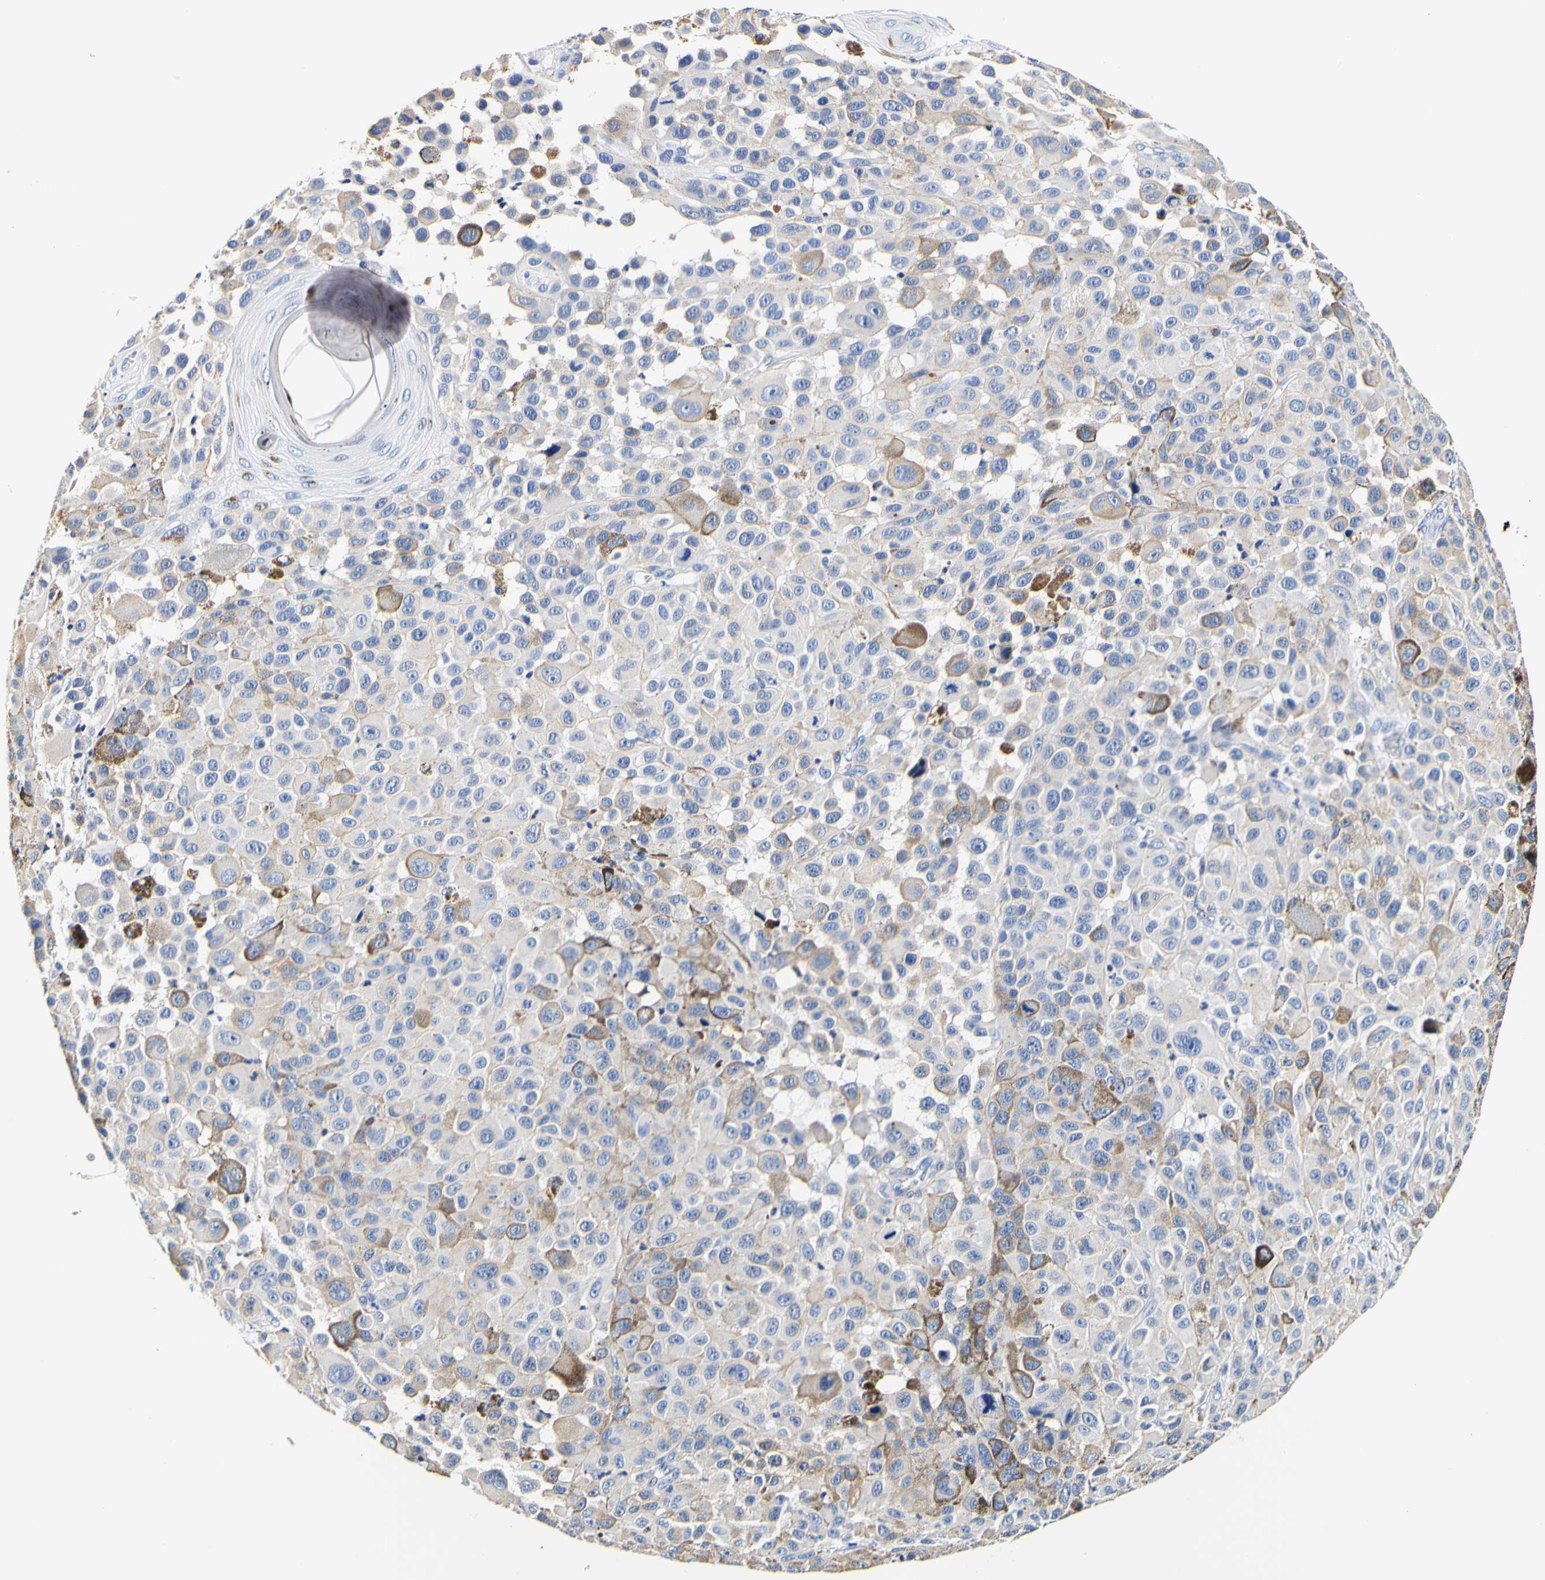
{"staining": {"intensity": "weak", "quantity": "<25%", "location": "cytoplasmic/membranous"}, "tissue": "melanoma", "cell_type": "Tumor cells", "image_type": "cancer", "snomed": [{"axis": "morphology", "description": "Malignant melanoma, NOS"}, {"axis": "topography", "description": "Skin"}], "caption": "The micrograph displays no staining of tumor cells in malignant melanoma.", "gene": "CAMK4", "patient": {"sex": "male", "age": 96}}